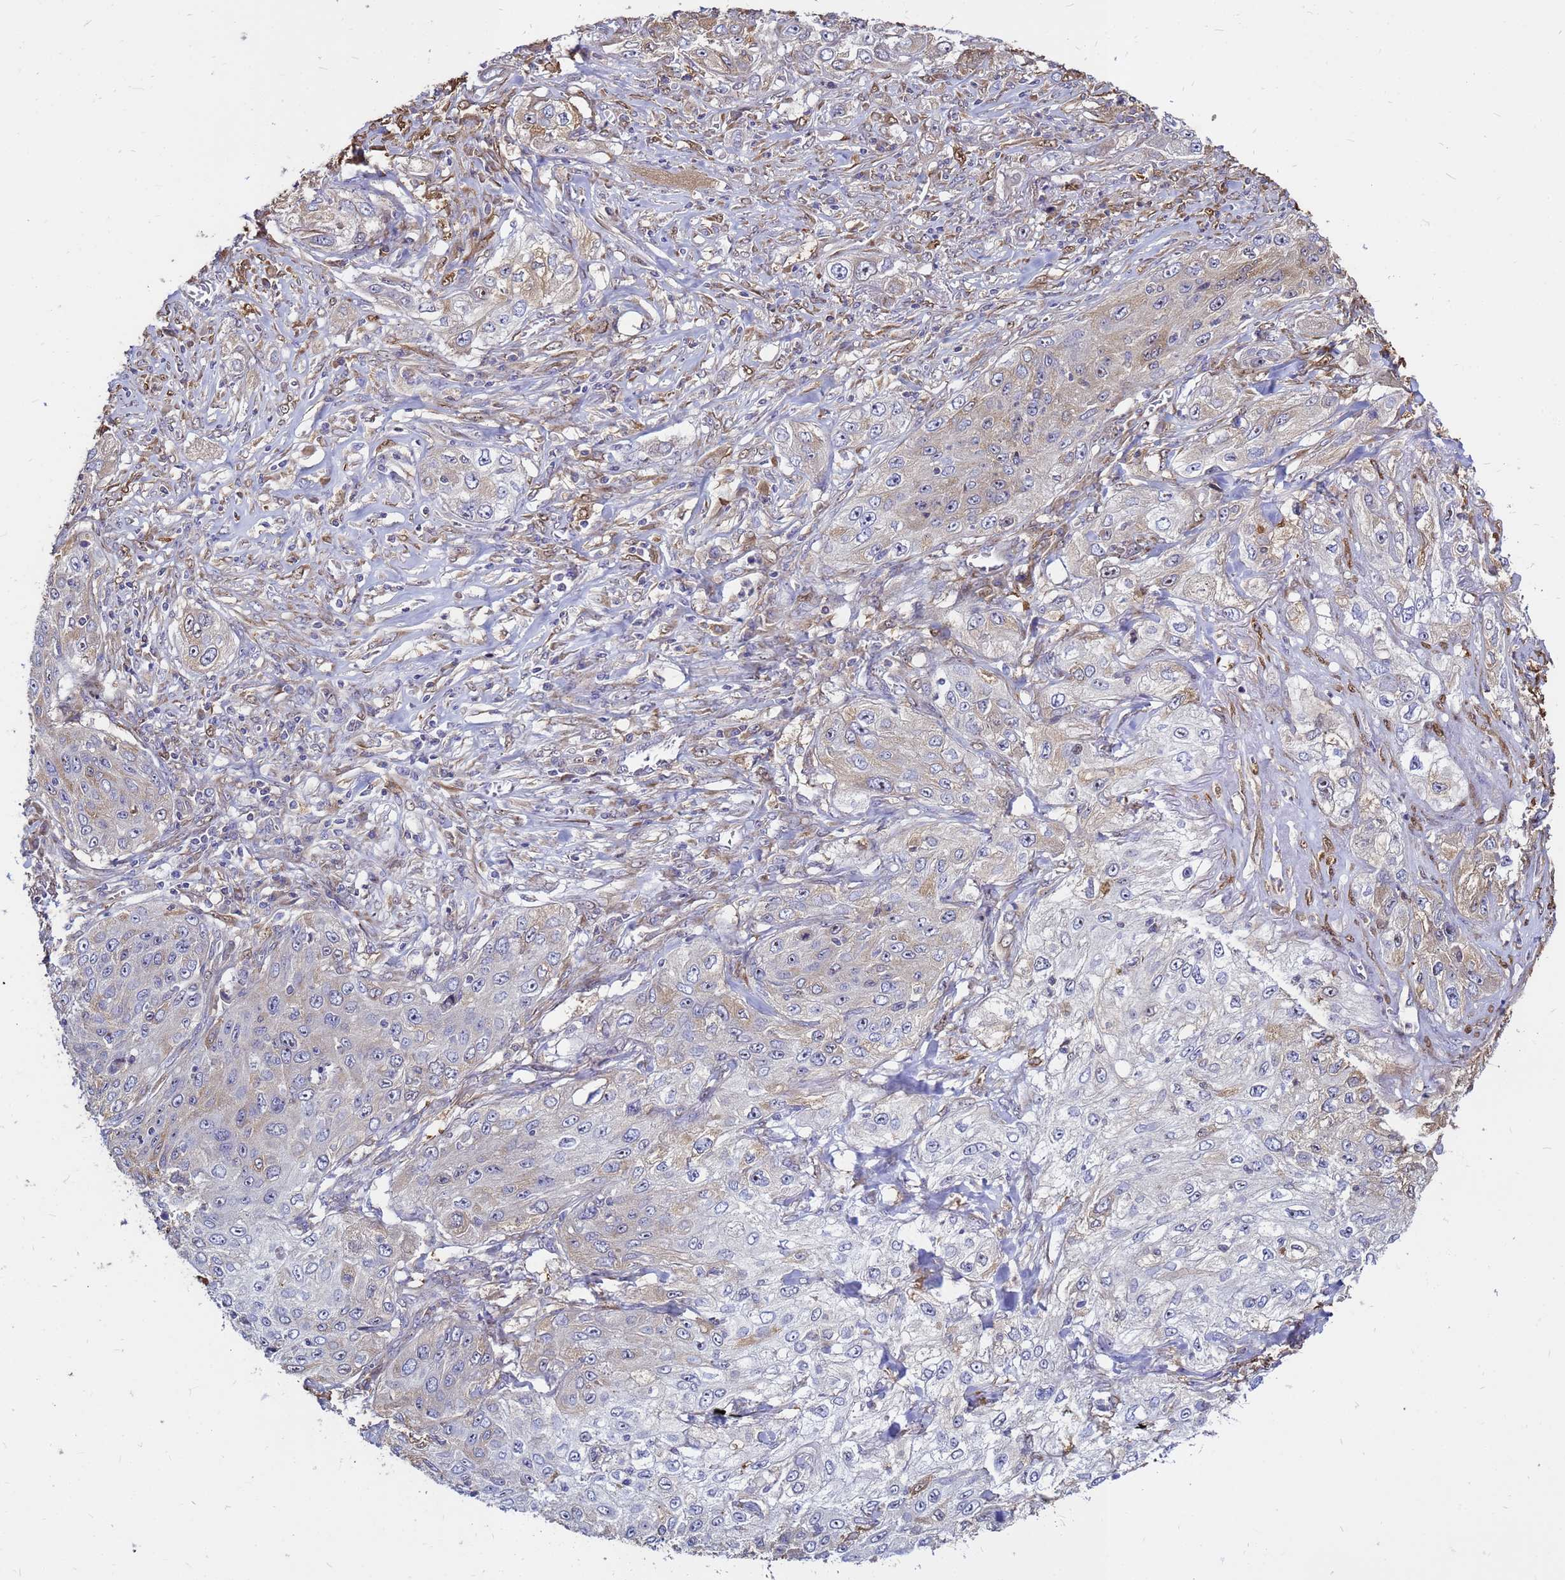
{"staining": {"intensity": "weak", "quantity": "<25%", "location": "cytoplasmic/membranous"}, "tissue": "lung cancer", "cell_type": "Tumor cells", "image_type": "cancer", "snomed": [{"axis": "morphology", "description": "Squamous cell carcinoma, NOS"}, {"axis": "topography", "description": "Lung"}], "caption": "Immunohistochemistry micrograph of human lung squamous cell carcinoma stained for a protein (brown), which shows no positivity in tumor cells.", "gene": "MOB2", "patient": {"sex": "female", "age": 69}}